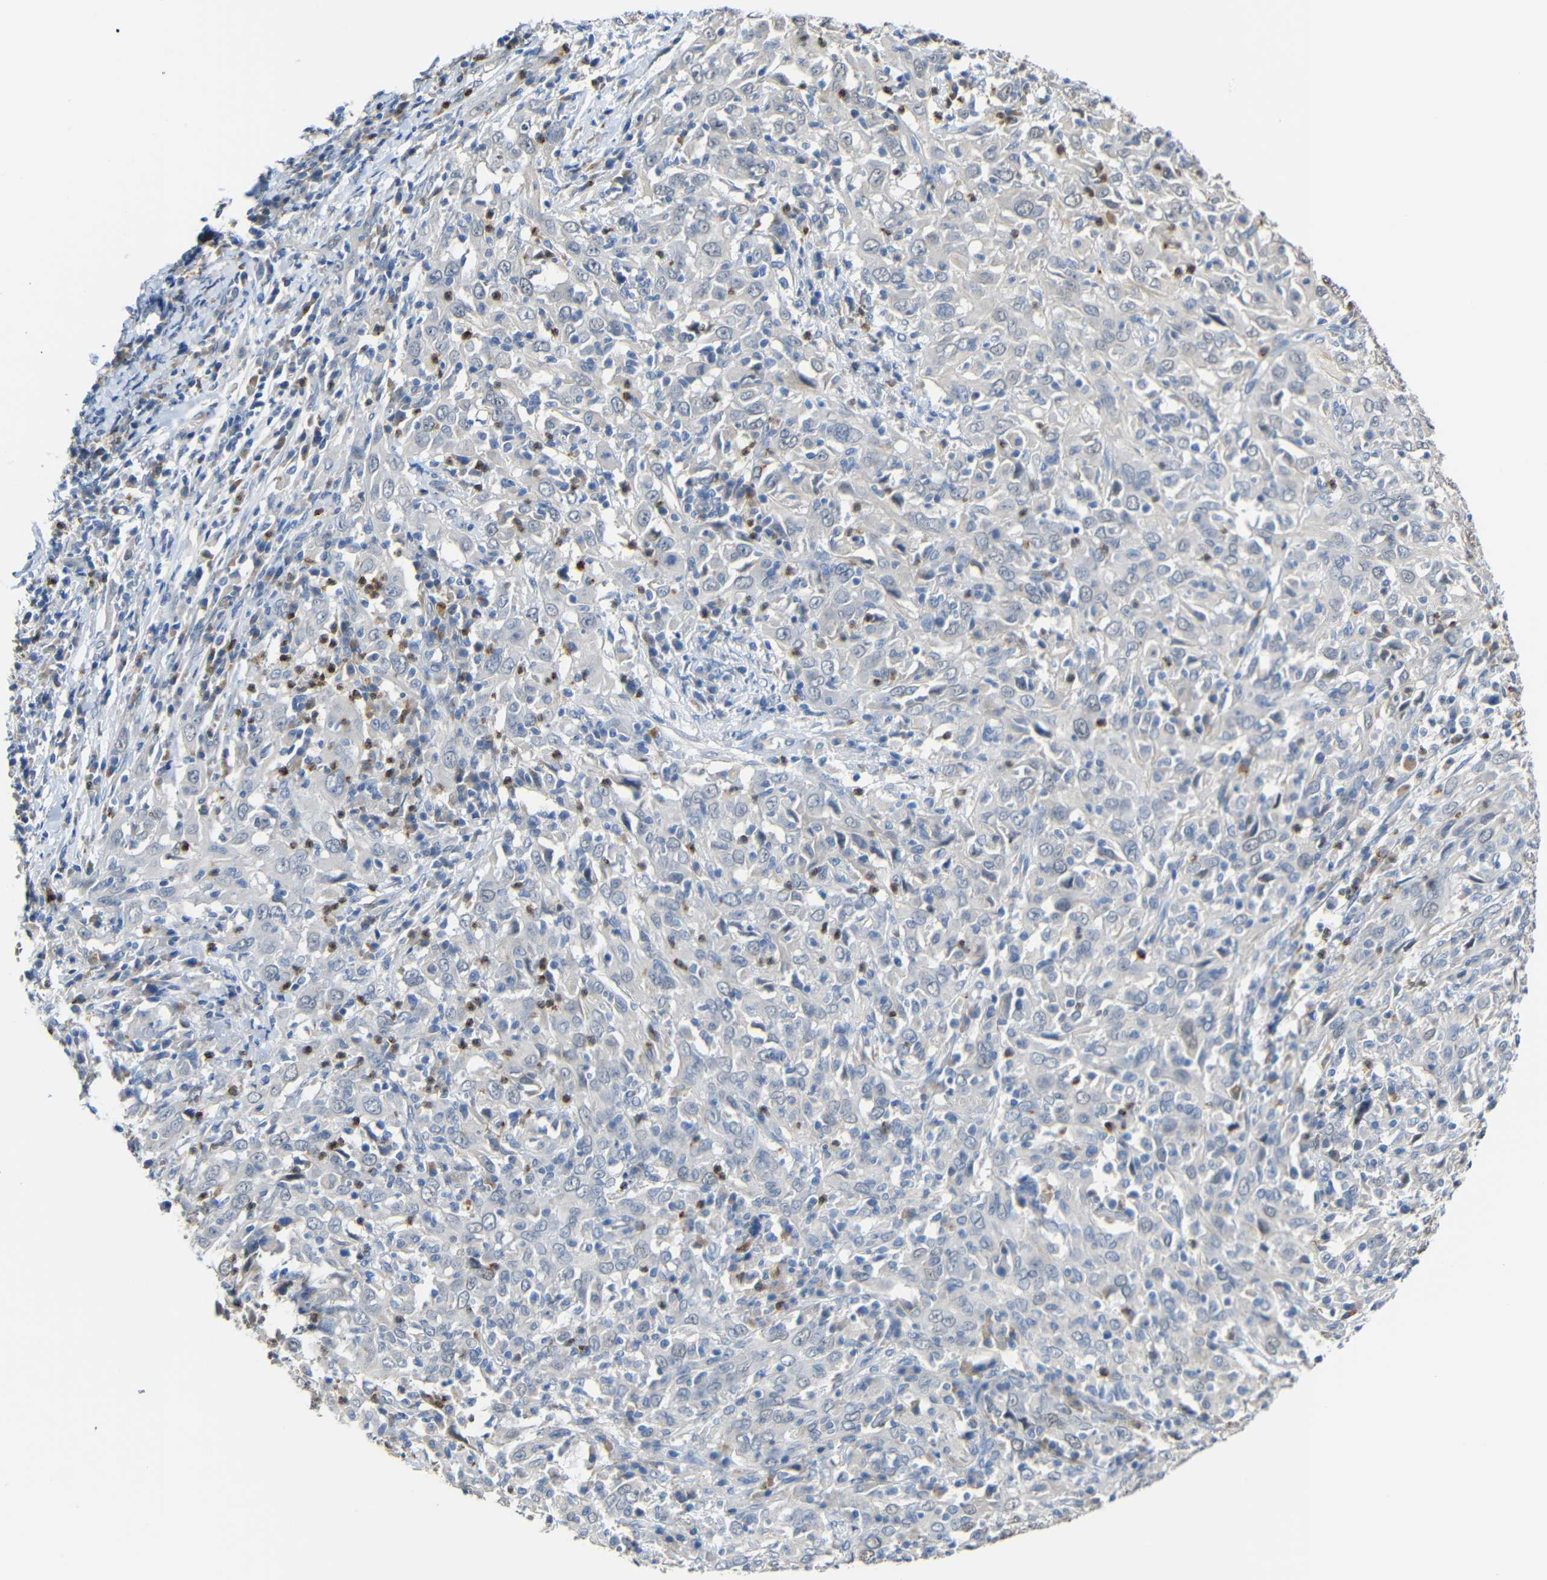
{"staining": {"intensity": "negative", "quantity": "none", "location": "none"}, "tissue": "cervical cancer", "cell_type": "Tumor cells", "image_type": "cancer", "snomed": [{"axis": "morphology", "description": "Squamous cell carcinoma, NOS"}, {"axis": "topography", "description": "Cervix"}], "caption": "An immunohistochemistry (IHC) histopathology image of cervical cancer (squamous cell carcinoma) is shown. There is no staining in tumor cells of cervical cancer (squamous cell carcinoma).", "gene": "STBD1", "patient": {"sex": "female", "age": 46}}